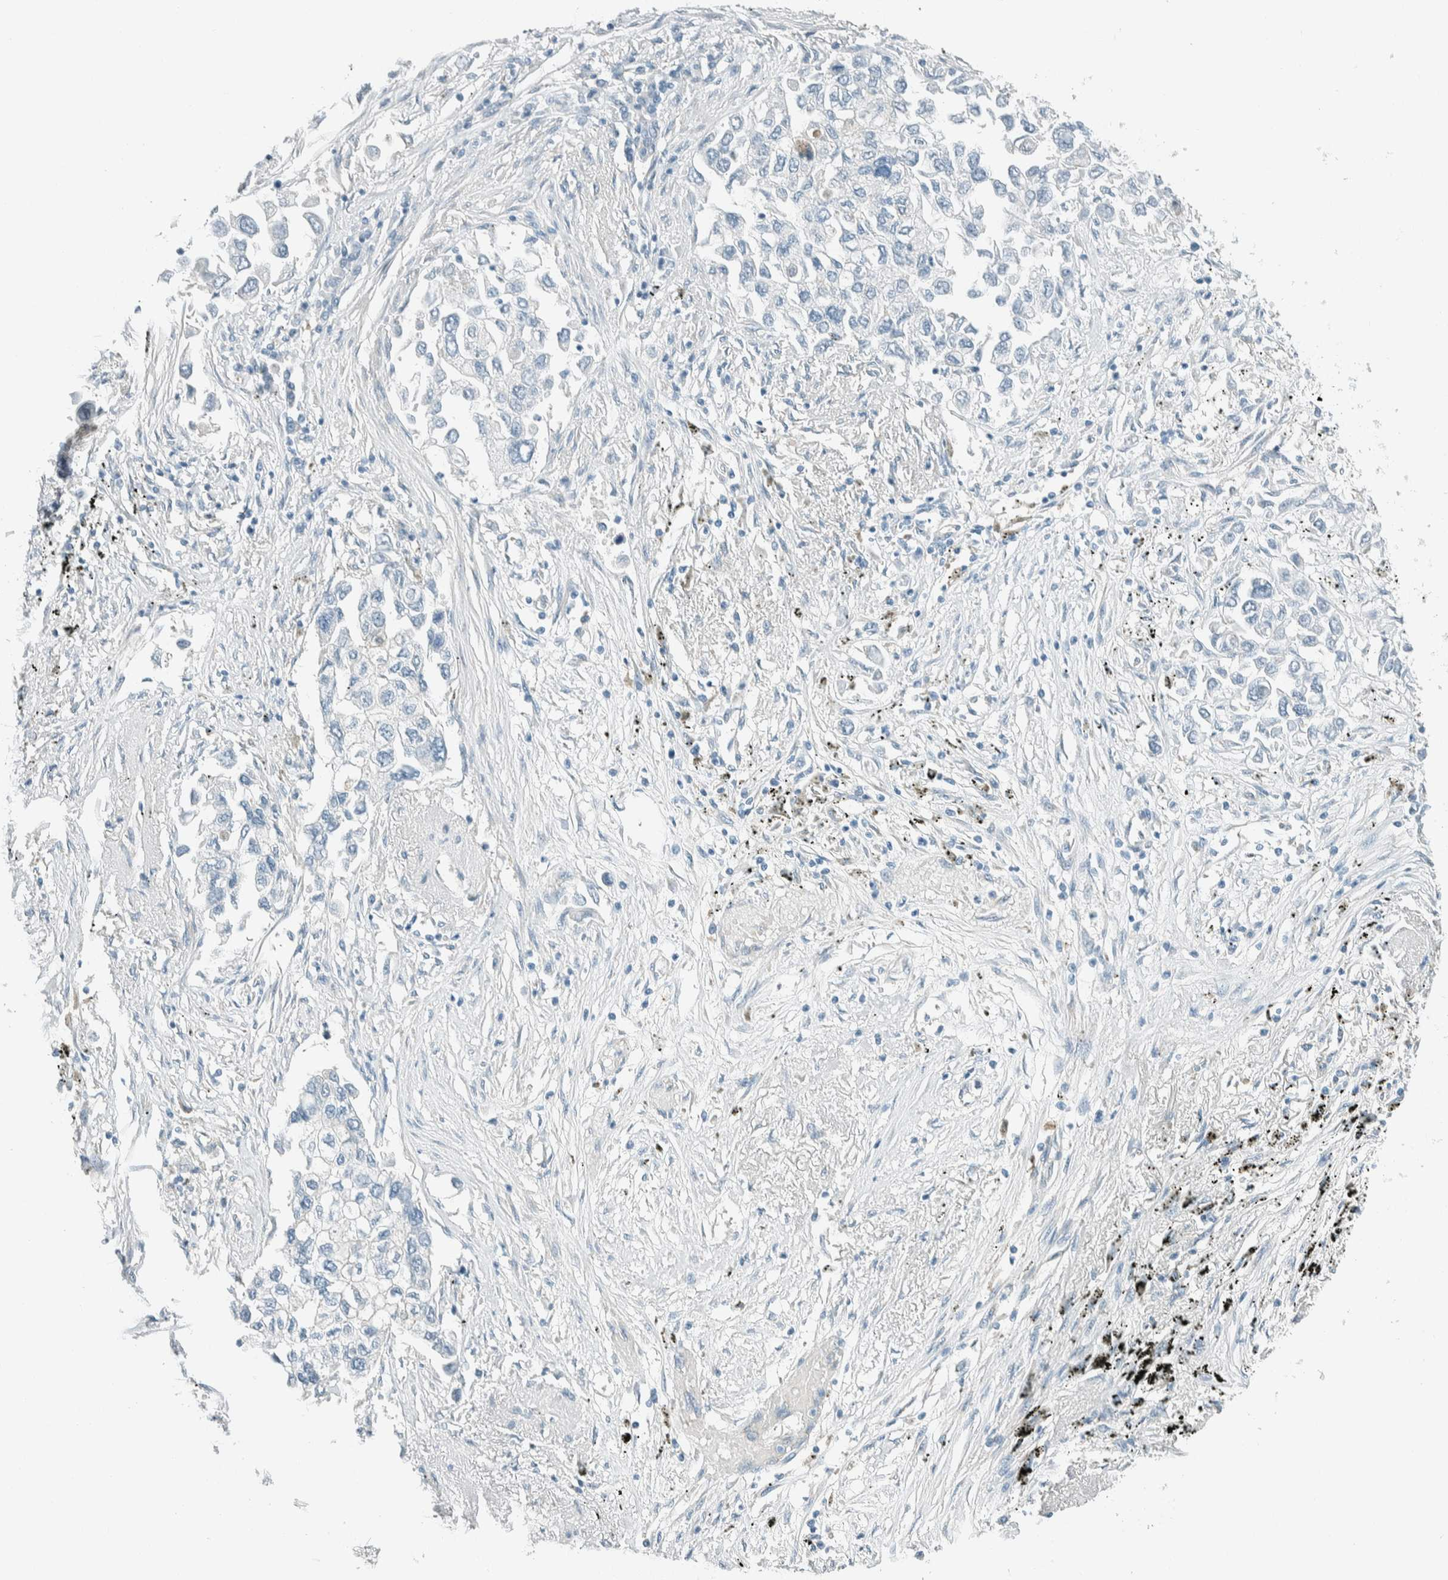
{"staining": {"intensity": "negative", "quantity": "none", "location": "none"}, "tissue": "lung cancer", "cell_type": "Tumor cells", "image_type": "cancer", "snomed": [{"axis": "morphology", "description": "Inflammation, NOS"}, {"axis": "morphology", "description": "Adenocarcinoma, NOS"}, {"axis": "topography", "description": "Lung"}], "caption": "IHC of lung adenocarcinoma exhibits no positivity in tumor cells.", "gene": "ALDH7A1", "patient": {"sex": "male", "age": 63}}